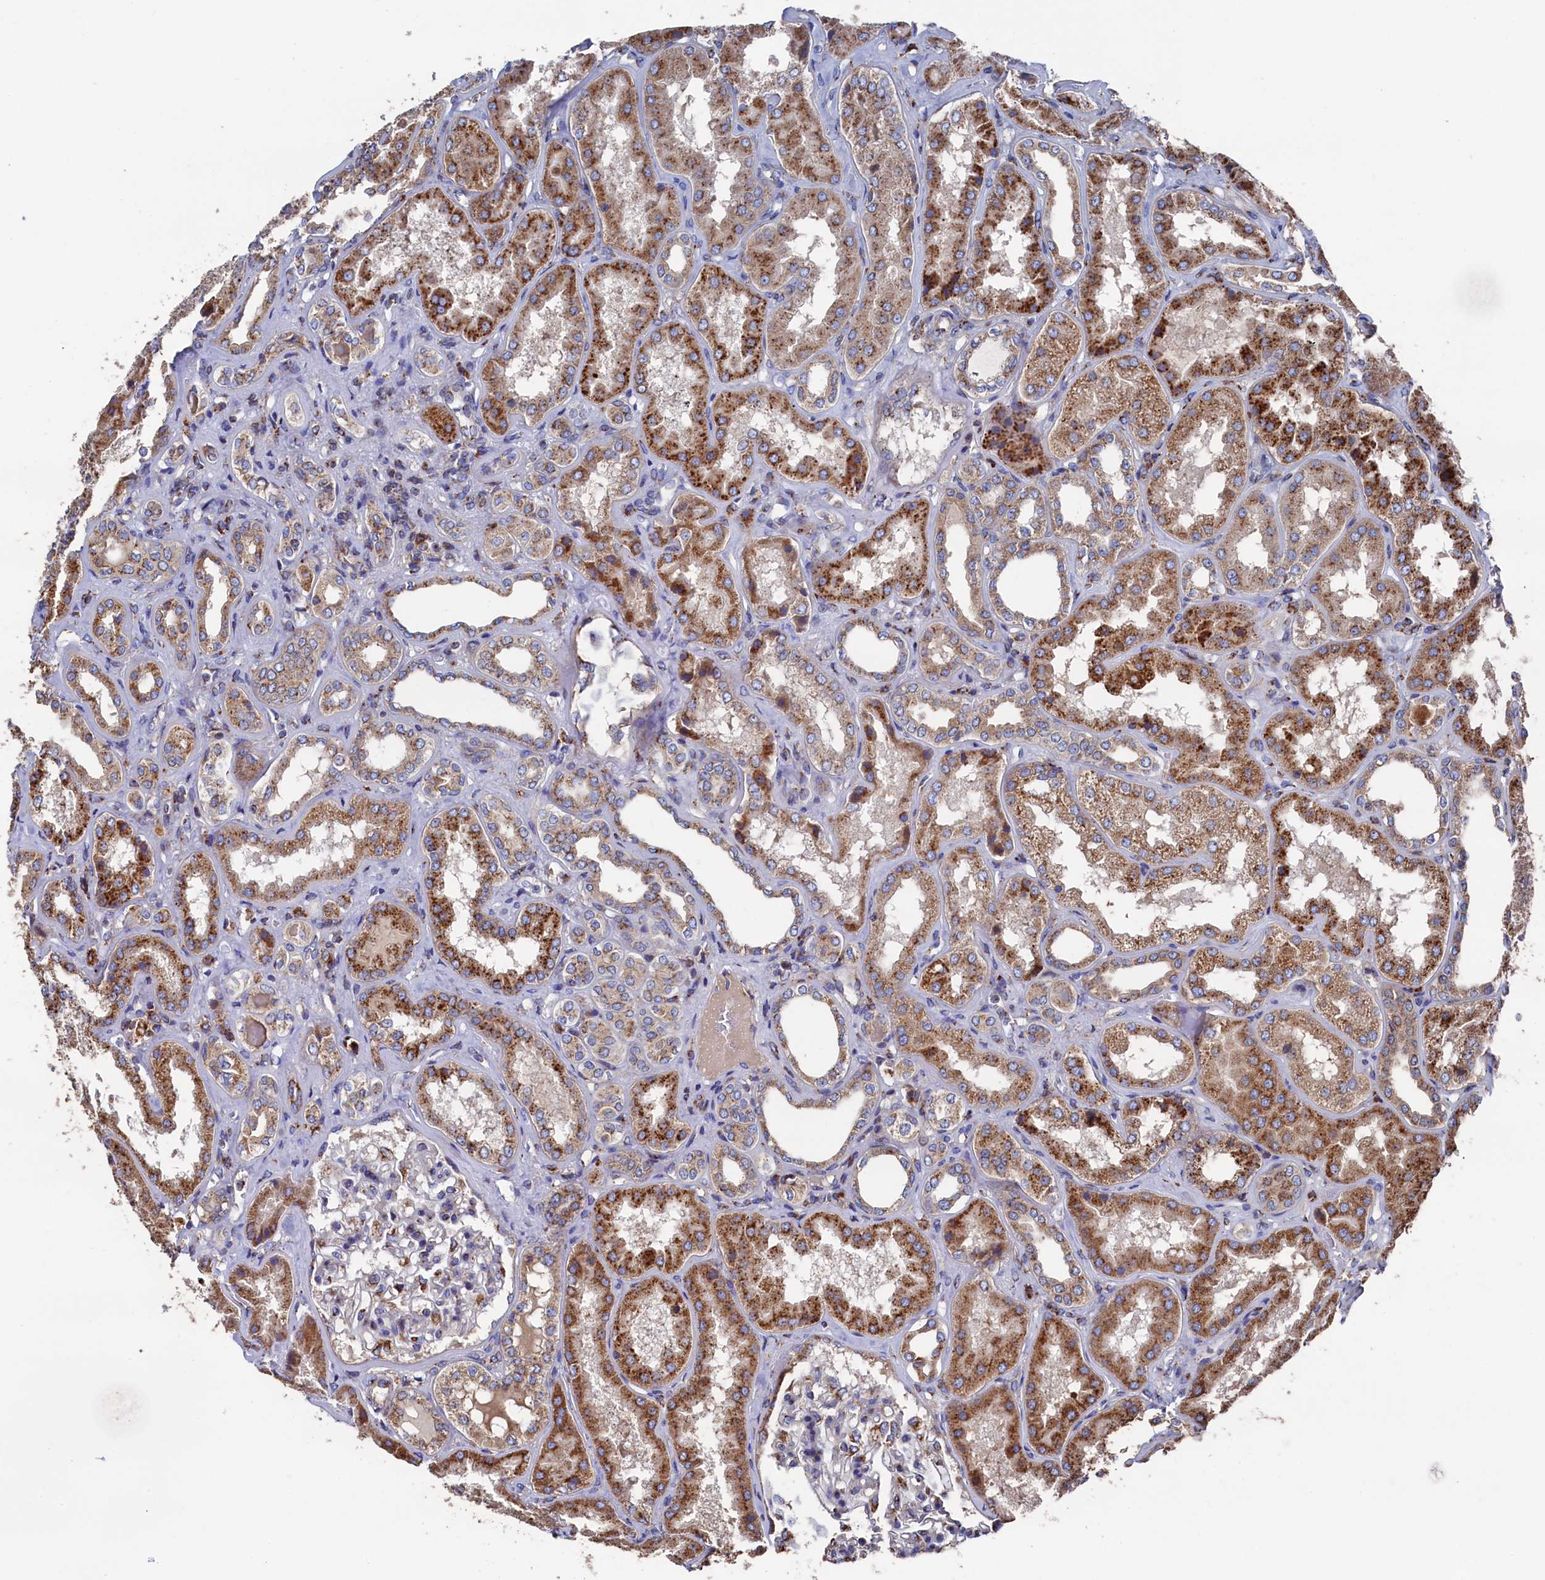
{"staining": {"intensity": "moderate", "quantity": "<25%", "location": "cytoplasmic/membranous"}, "tissue": "kidney", "cell_type": "Cells in glomeruli", "image_type": "normal", "snomed": [{"axis": "morphology", "description": "Normal tissue, NOS"}, {"axis": "topography", "description": "Kidney"}], "caption": "This is an image of IHC staining of unremarkable kidney, which shows moderate expression in the cytoplasmic/membranous of cells in glomeruli.", "gene": "PRRC1", "patient": {"sex": "female", "age": 56}}